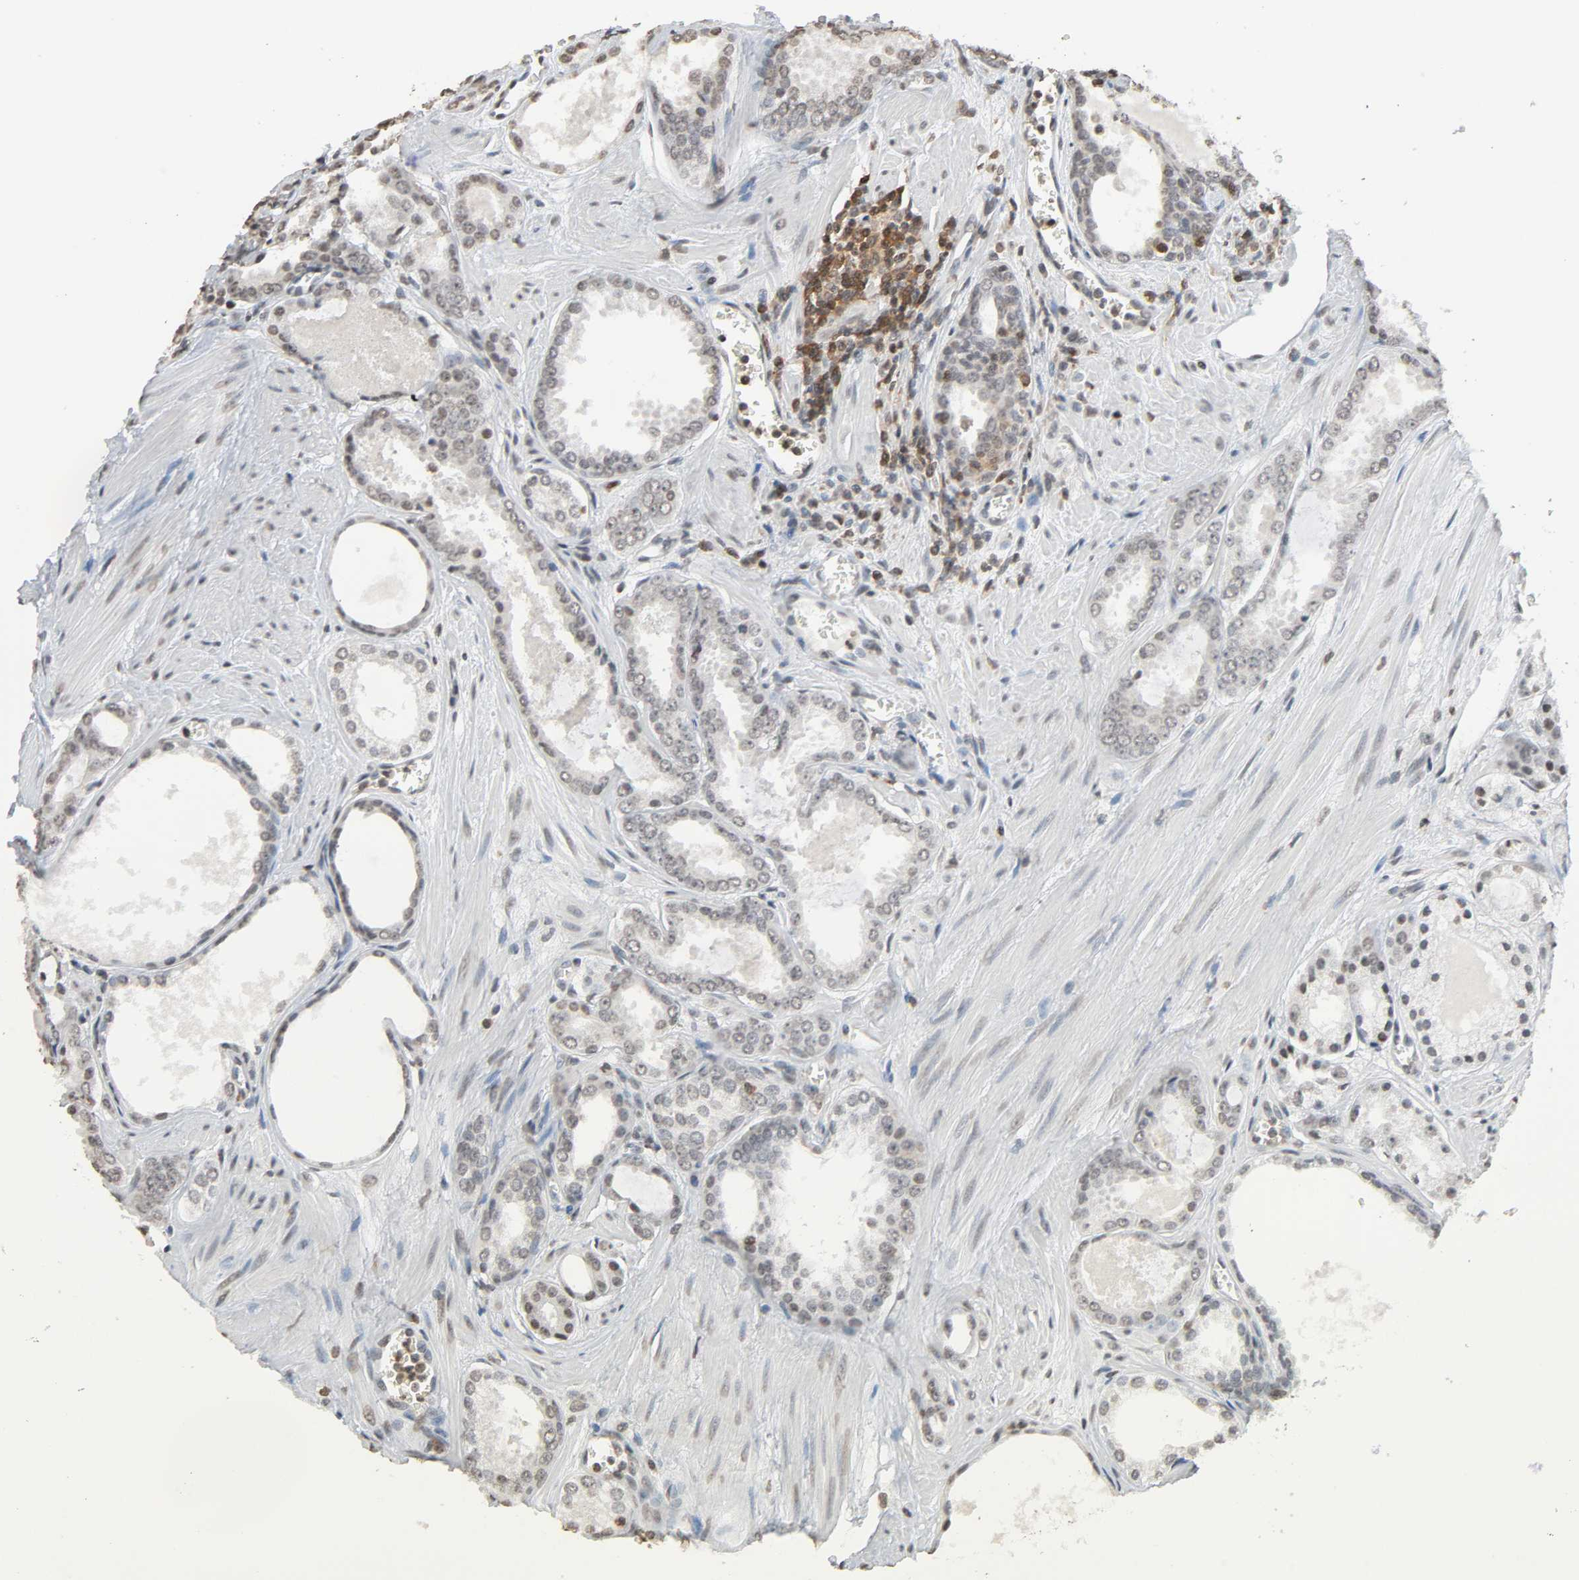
{"staining": {"intensity": "negative", "quantity": "none", "location": "none"}, "tissue": "prostate cancer", "cell_type": "Tumor cells", "image_type": "cancer", "snomed": [{"axis": "morphology", "description": "Adenocarcinoma, Low grade"}, {"axis": "topography", "description": "Prostate"}], "caption": "This is an immunohistochemistry (IHC) micrograph of human low-grade adenocarcinoma (prostate). There is no positivity in tumor cells.", "gene": "STK4", "patient": {"sex": "male", "age": 57}}